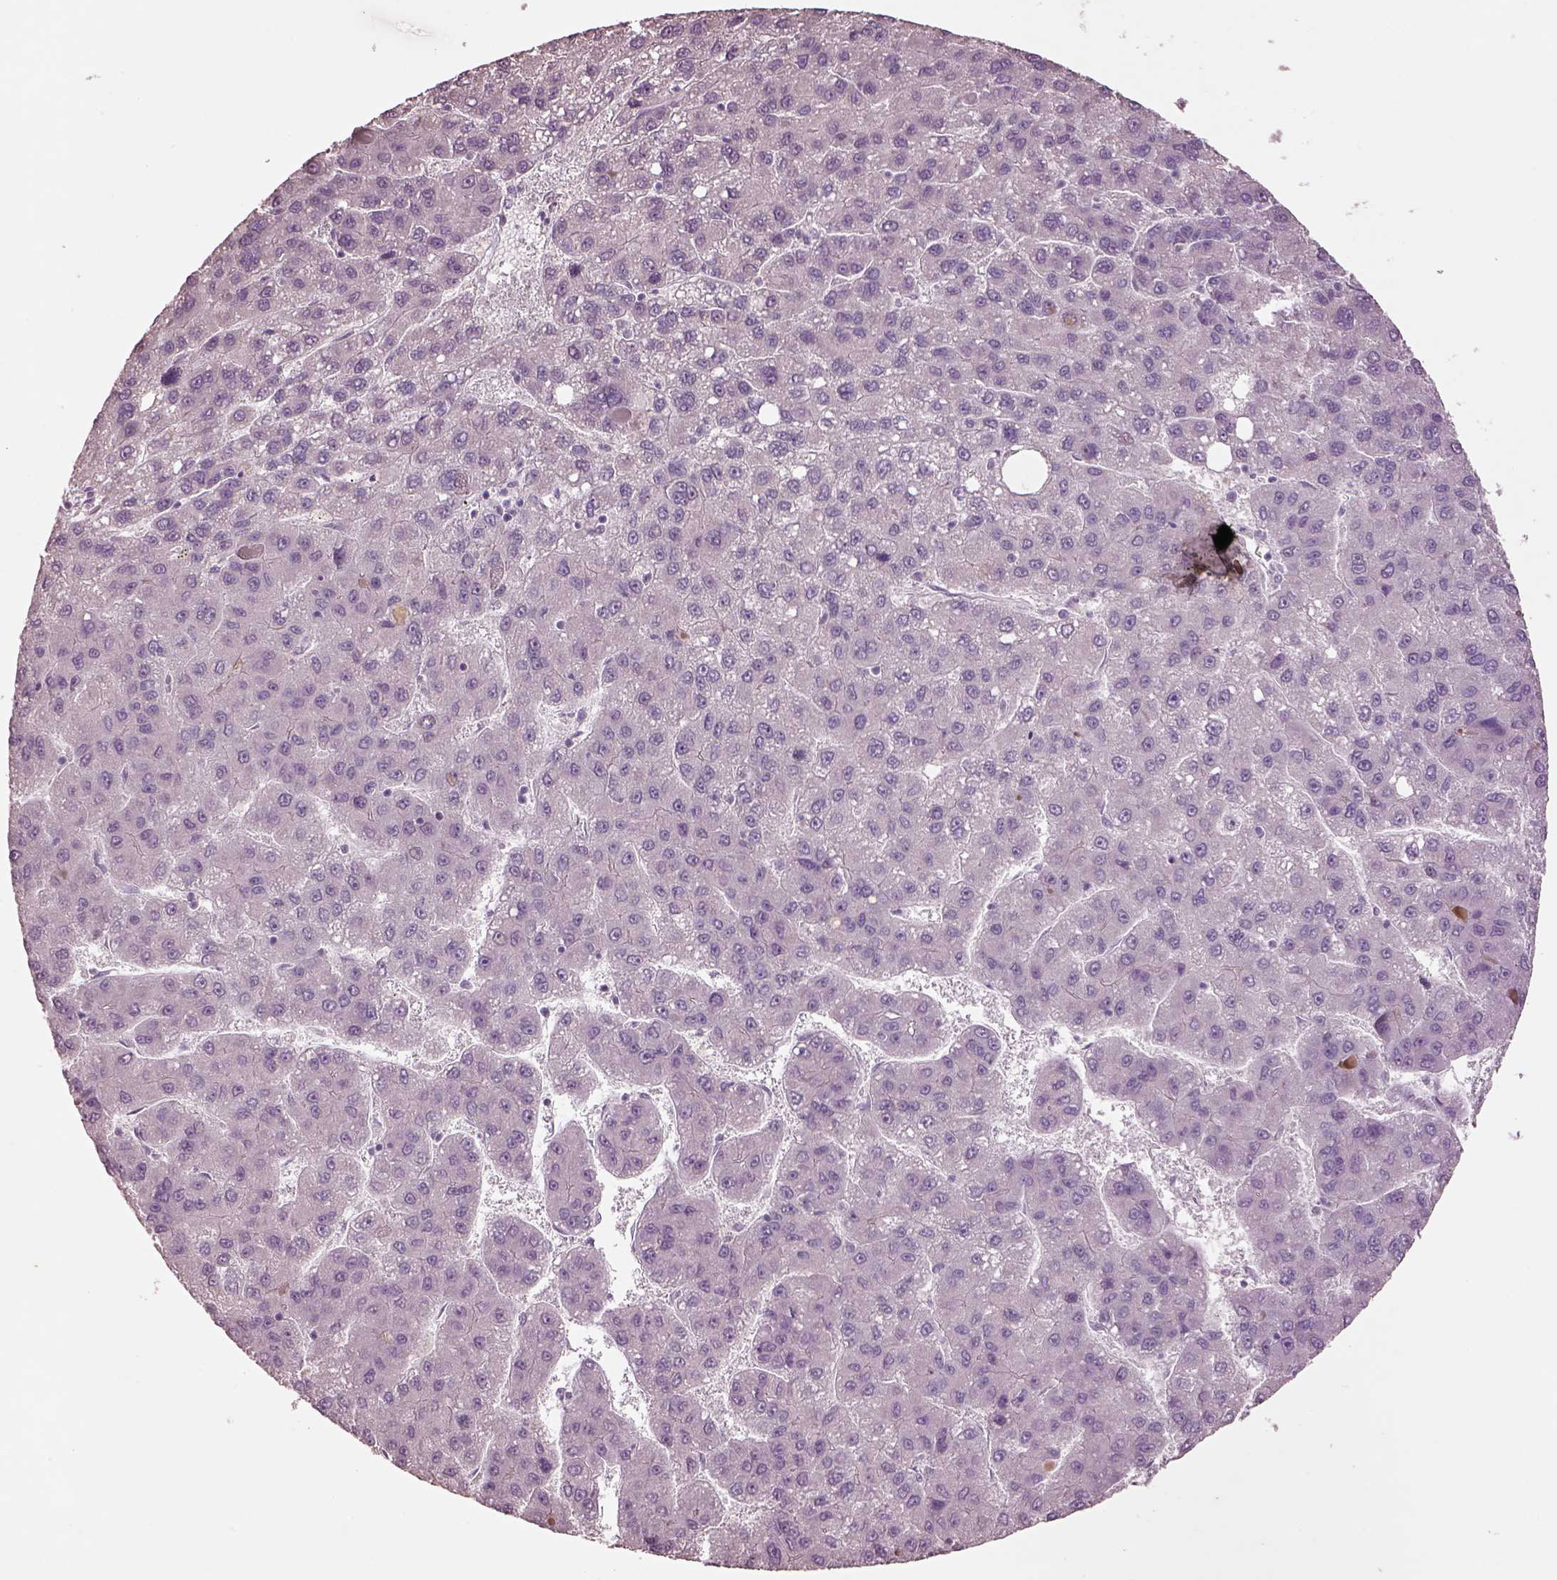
{"staining": {"intensity": "negative", "quantity": "none", "location": "none"}, "tissue": "liver cancer", "cell_type": "Tumor cells", "image_type": "cancer", "snomed": [{"axis": "morphology", "description": "Carcinoma, Hepatocellular, NOS"}, {"axis": "topography", "description": "Liver"}], "caption": "DAB immunohistochemical staining of liver cancer exhibits no significant expression in tumor cells.", "gene": "KCNIP3", "patient": {"sex": "female", "age": 82}}